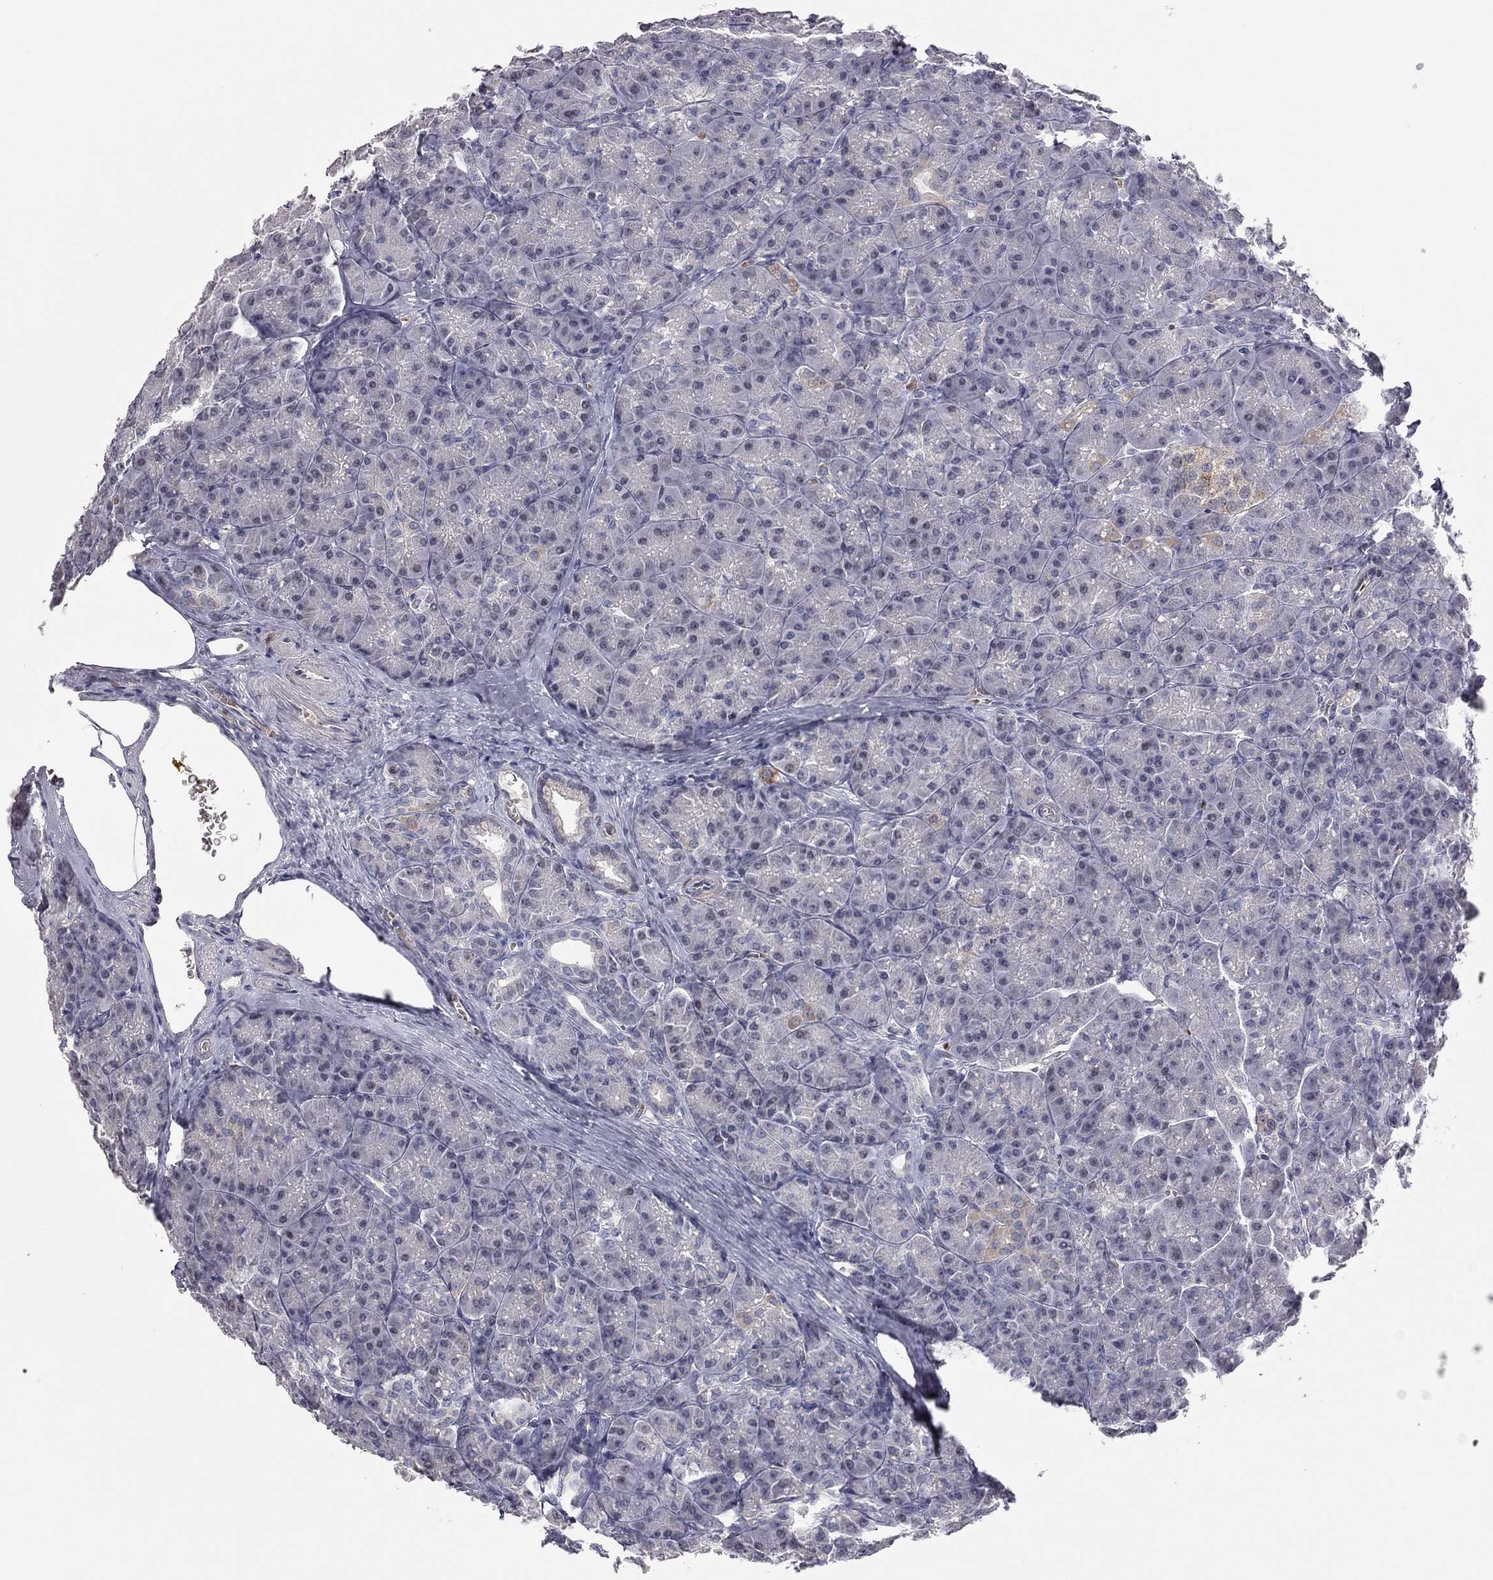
{"staining": {"intensity": "negative", "quantity": "none", "location": "none"}, "tissue": "pancreas", "cell_type": "Exocrine glandular cells", "image_type": "normal", "snomed": [{"axis": "morphology", "description": "Normal tissue, NOS"}, {"axis": "topography", "description": "Pancreas"}], "caption": "Immunohistochemistry of unremarkable pancreas demonstrates no positivity in exocrine glandular cells. (DAB (3,3'-diaminobenzidine) IHC with hematoxylin counter stain).", "gene": "MC3R", "patient": {"sex": "male", "age": 57}}